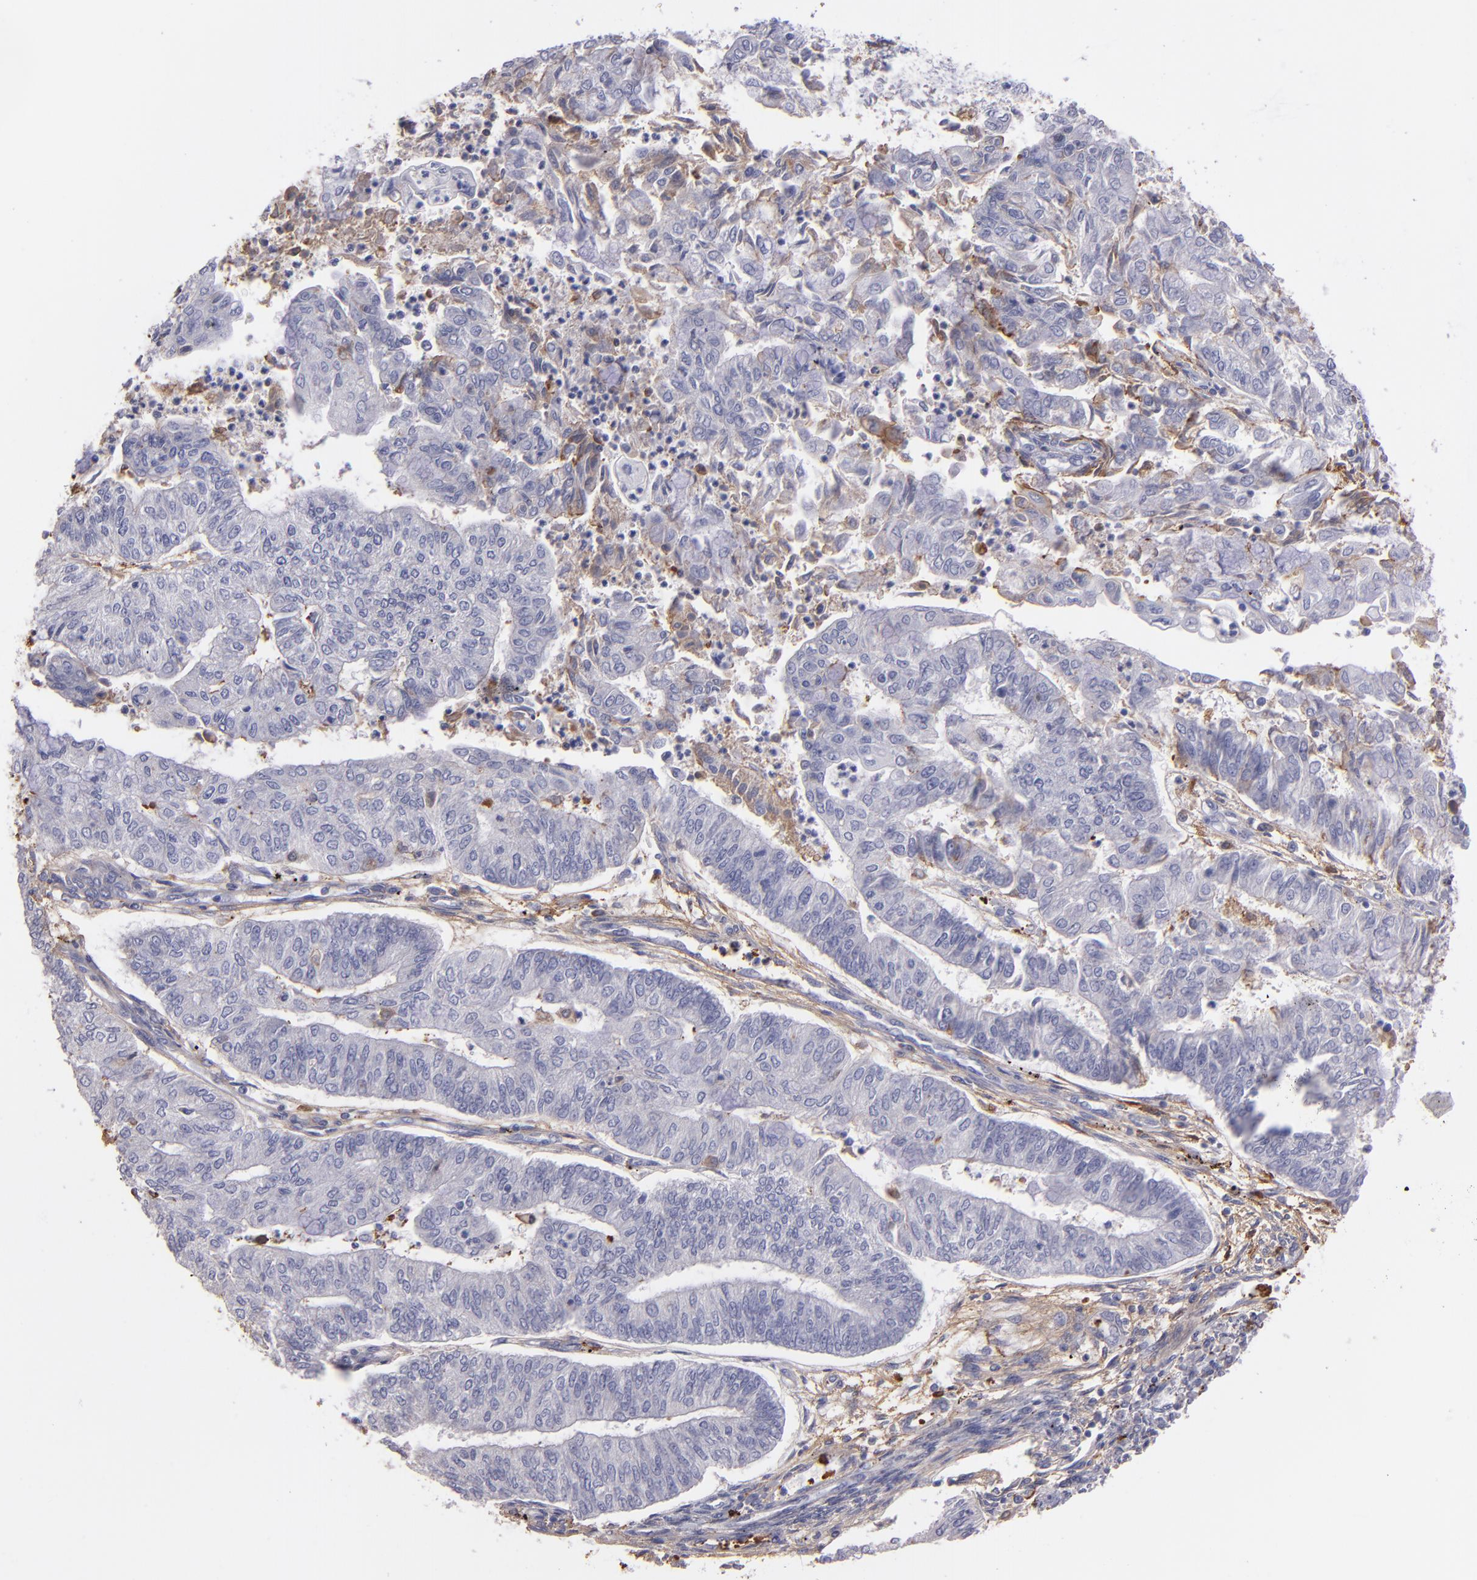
{"staining": {"intensity": "weak", "quantity": "<25%", "location": "cytoplasmic/membranous"}, "tissue": "endometrial cancer", "cell_type": "Tumor cells", "image_type": "cancer", "snomed": [{"axis": "morphology", "description": "Adenocarcinoma, NOS"}, {"axis": "topography", "description": "Endometrium"}], "caption": "Histopathology image shows no protein expression in tumor cells of endometrial cancer (adenocarcinoma) tissue.", "gene": "C1QA", "patient": {"sex": "female", "age": 59}}